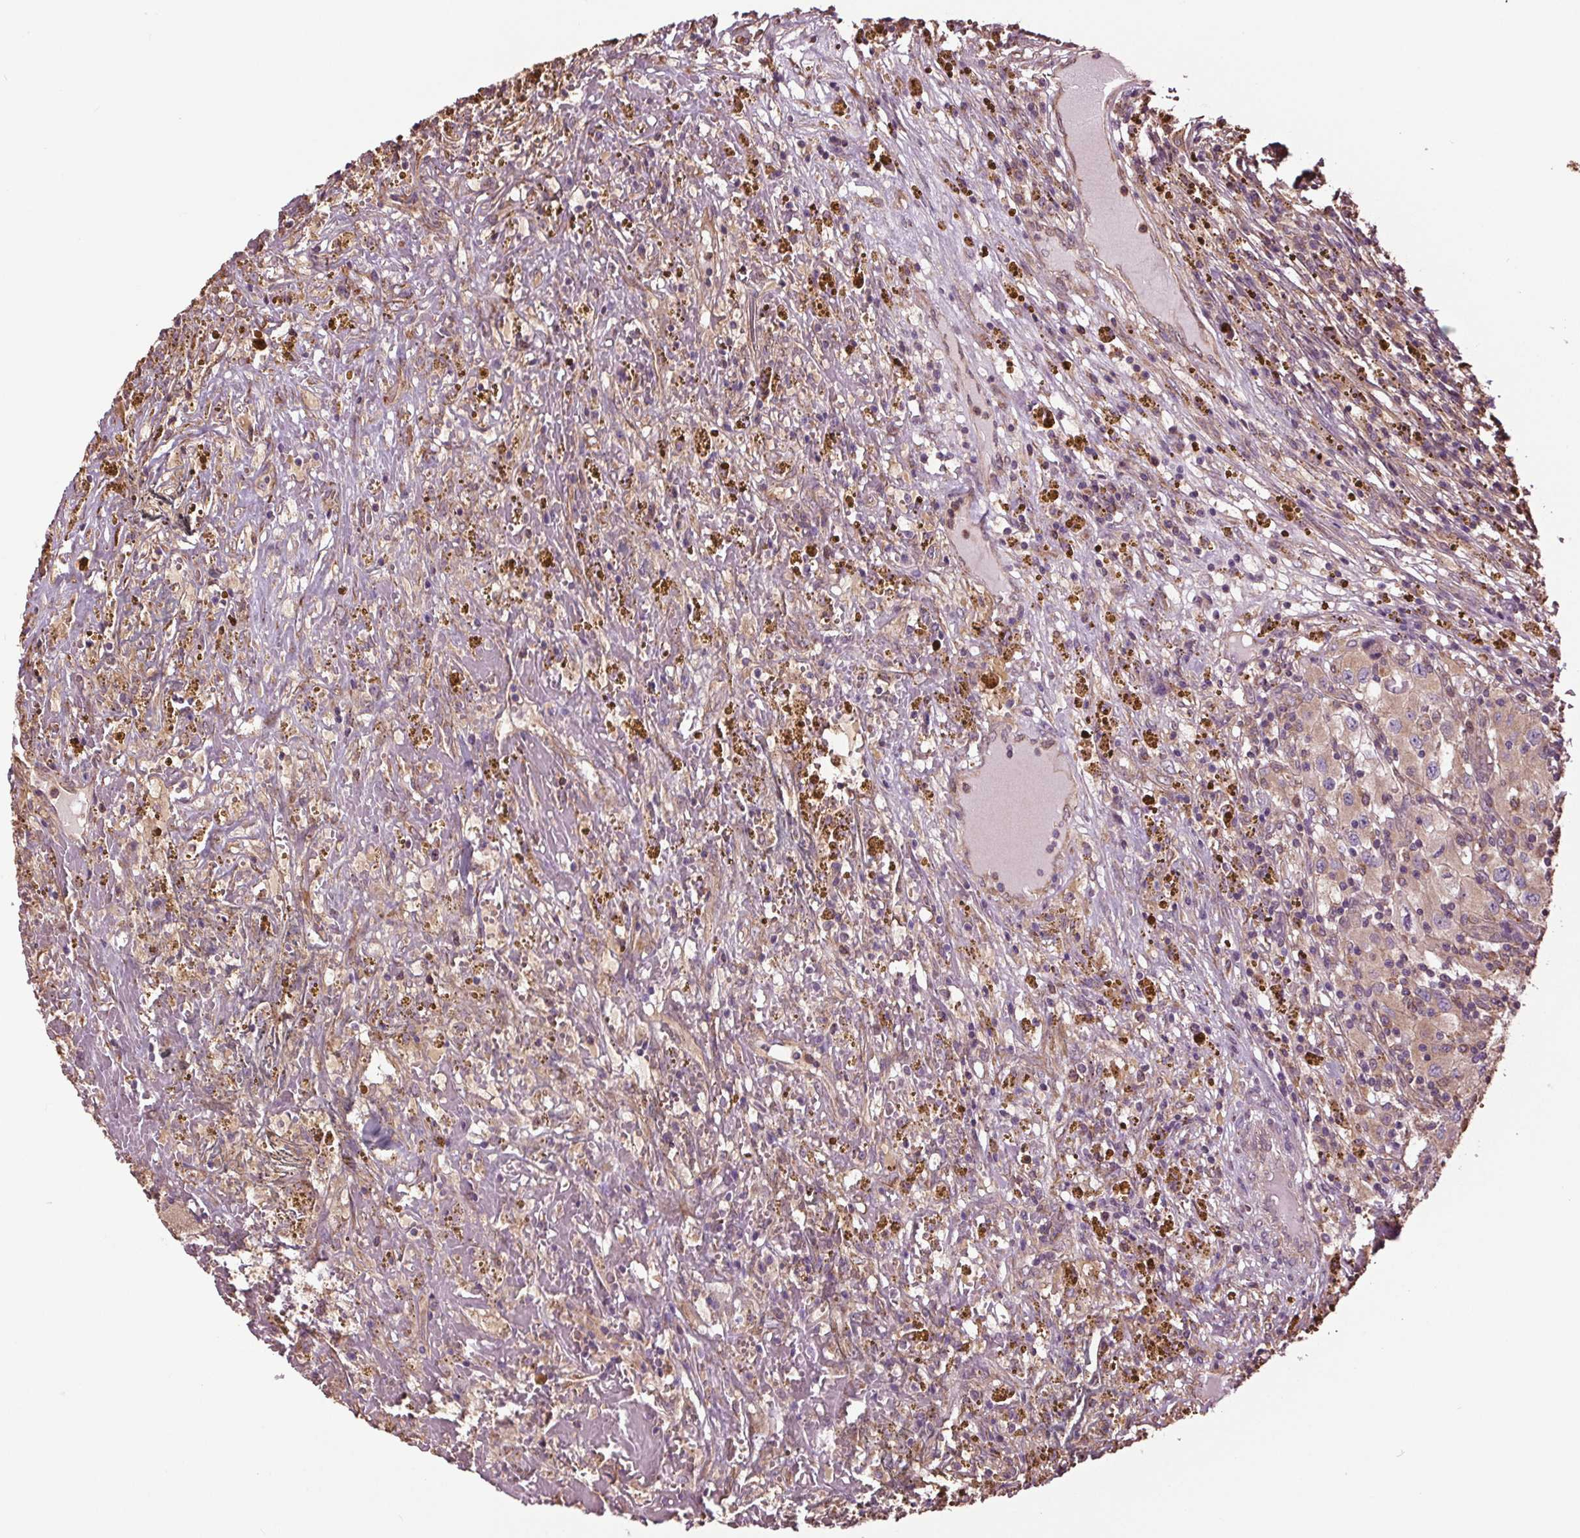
{"staining": {"intensity": "weak", "quantity": "<25%", "location": "cytoplasmic/membranous"}, "tissue": "renal cancer", "cell_type": "Tumor cells", "image_type": "cancer", "snomed": [{"axis": "morphology", "description": "Adenocarcinoma, NOS"}, {"axis": "topography", "description": "Kidney"}], "caption": "Immunohistochemistry image of neoplastic tissue: renal cancer (adenocarcinoma) stained with DAB (3,3'-diaminobenzidine) reveals no significant protein expression in tumor cells.", "gene": "RNPEP", "patient": {"sex": "female", "age": 67}}